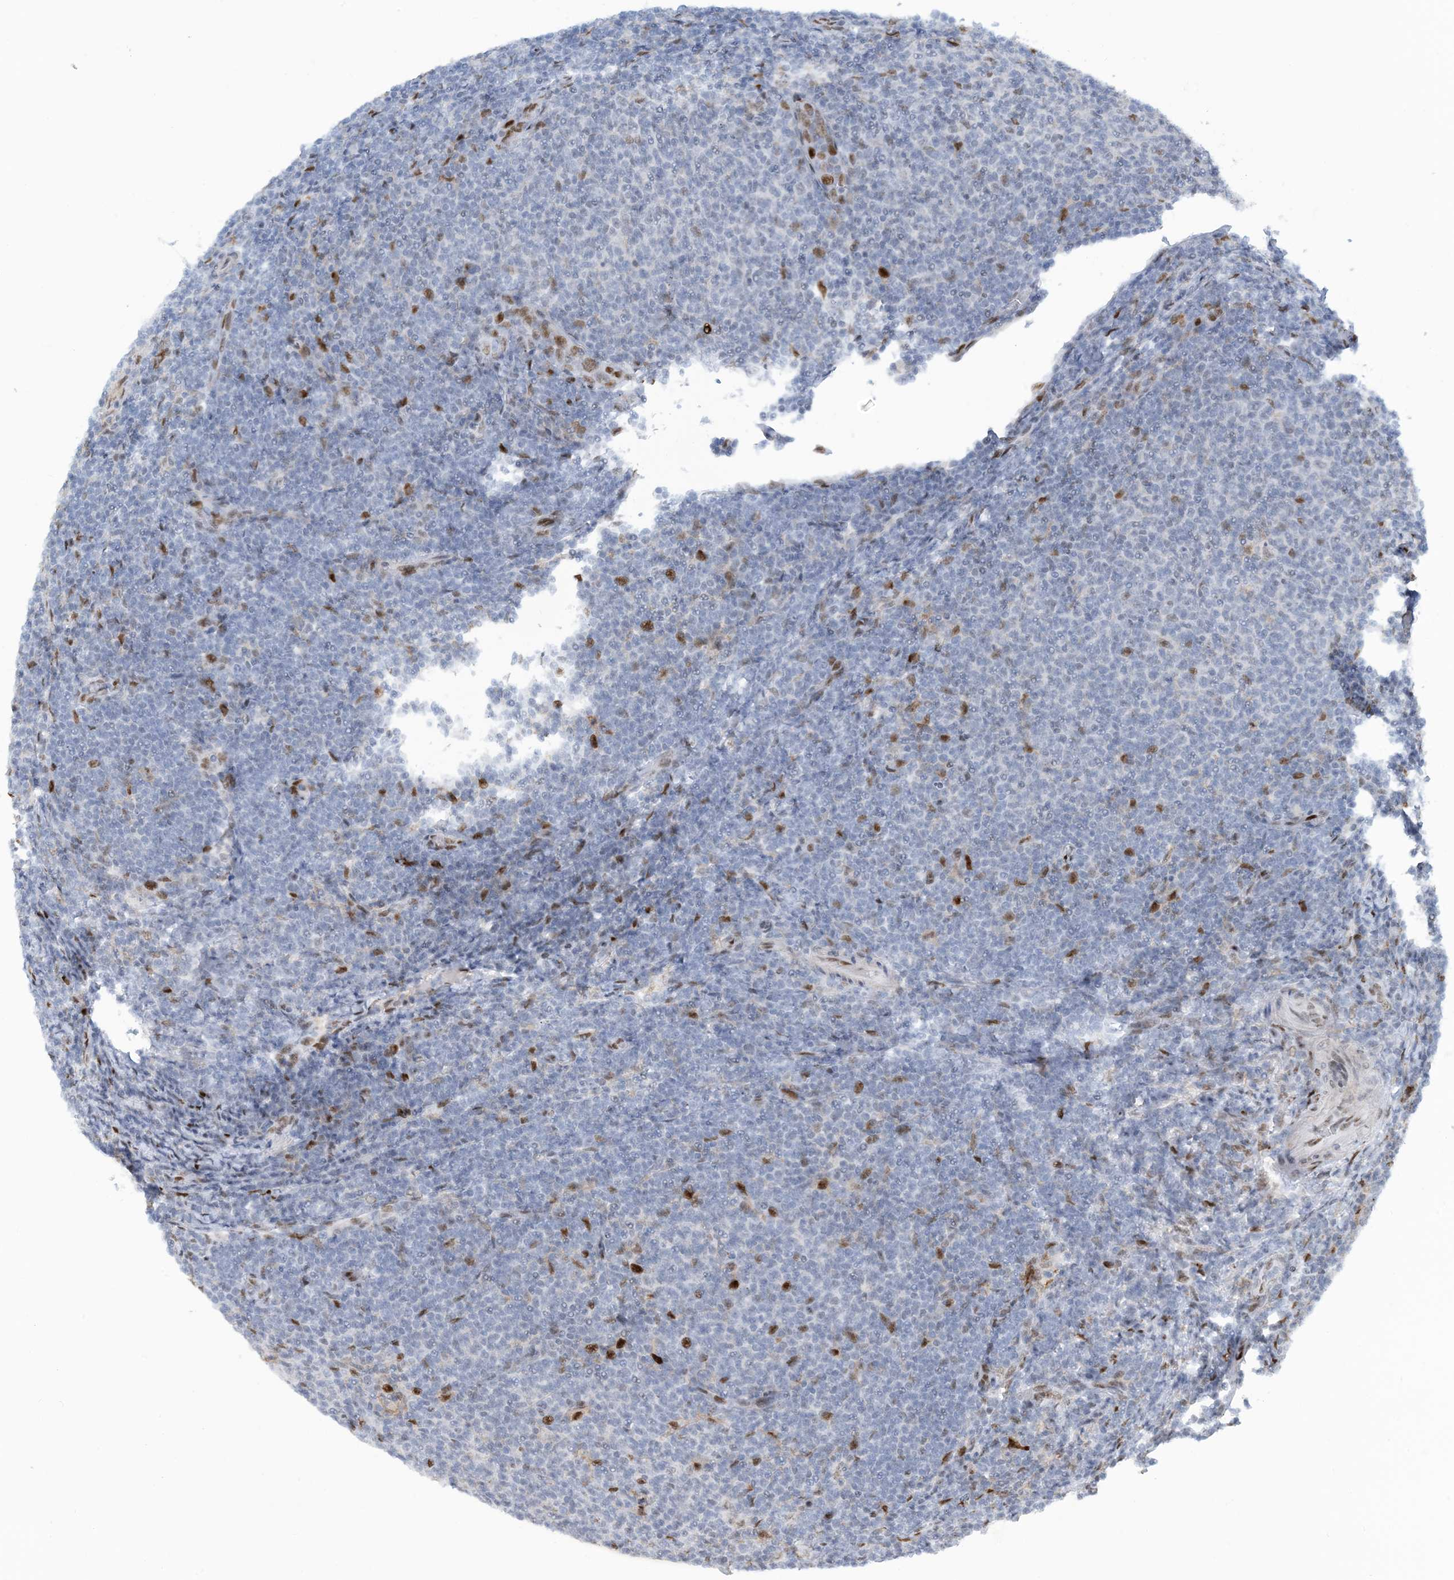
{"staining": {"intensity": "negative", "quantity": "none", "location": "none"}, "tissue": "lymphoma", "cell_type": "Tumor cells", "image_type": "cancer", "snomed": [{"axis": "morphology", "description": "Malignant lymphoma, non-Hodgkin's type, Low grade"}, {"axis": "topography", "description": "Lymph node"}], "caption": "Tumor cells show no significant expression in lymphoma.", "gene": "HEMK1", "patient": {"sex": "male", "age": 66}}